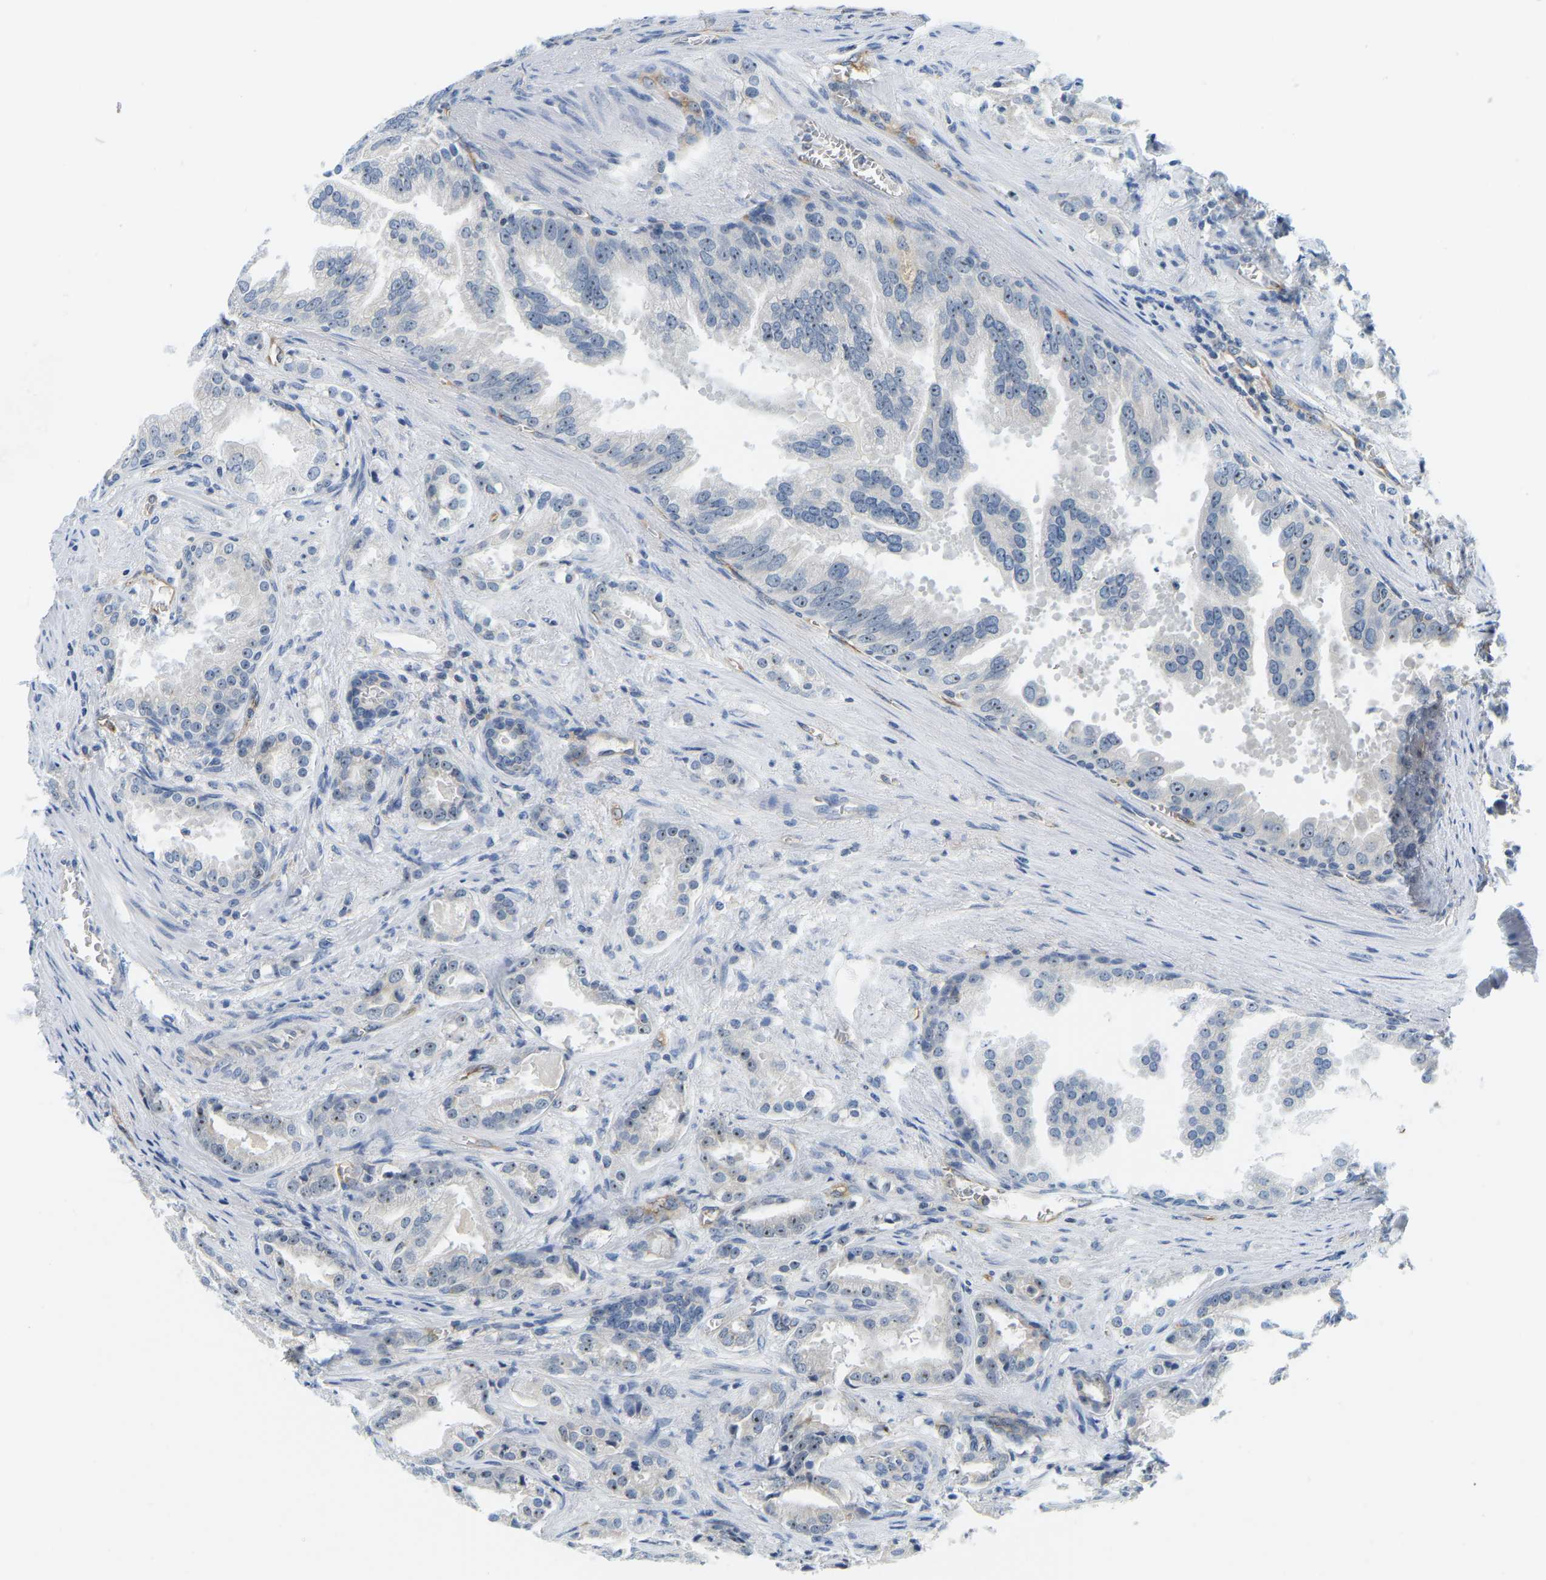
{"staining": {"intensity": "weak", "quantity": "25%-75%", "location": "nuclear"}, "tissue": "prostate cancer", "cell_type": "Tumor cells", "image_type": "cancer", "snomed": [{"axis": "morphology", "description": "Adenocarcinoma, High grade"}, {"axis": "topography", "description": "Prostate"}], "caption": "Immunohistochemistry (IHC) histopathology image of prostate cancer (adenocarcinoma (high-grade)) stained for a protein (brown), which displays low levels of weak nuclear staining in about 25%-75% of tumor cells.", "gene": "RRP1", "patient": {"sex": "male", "age": 64}}